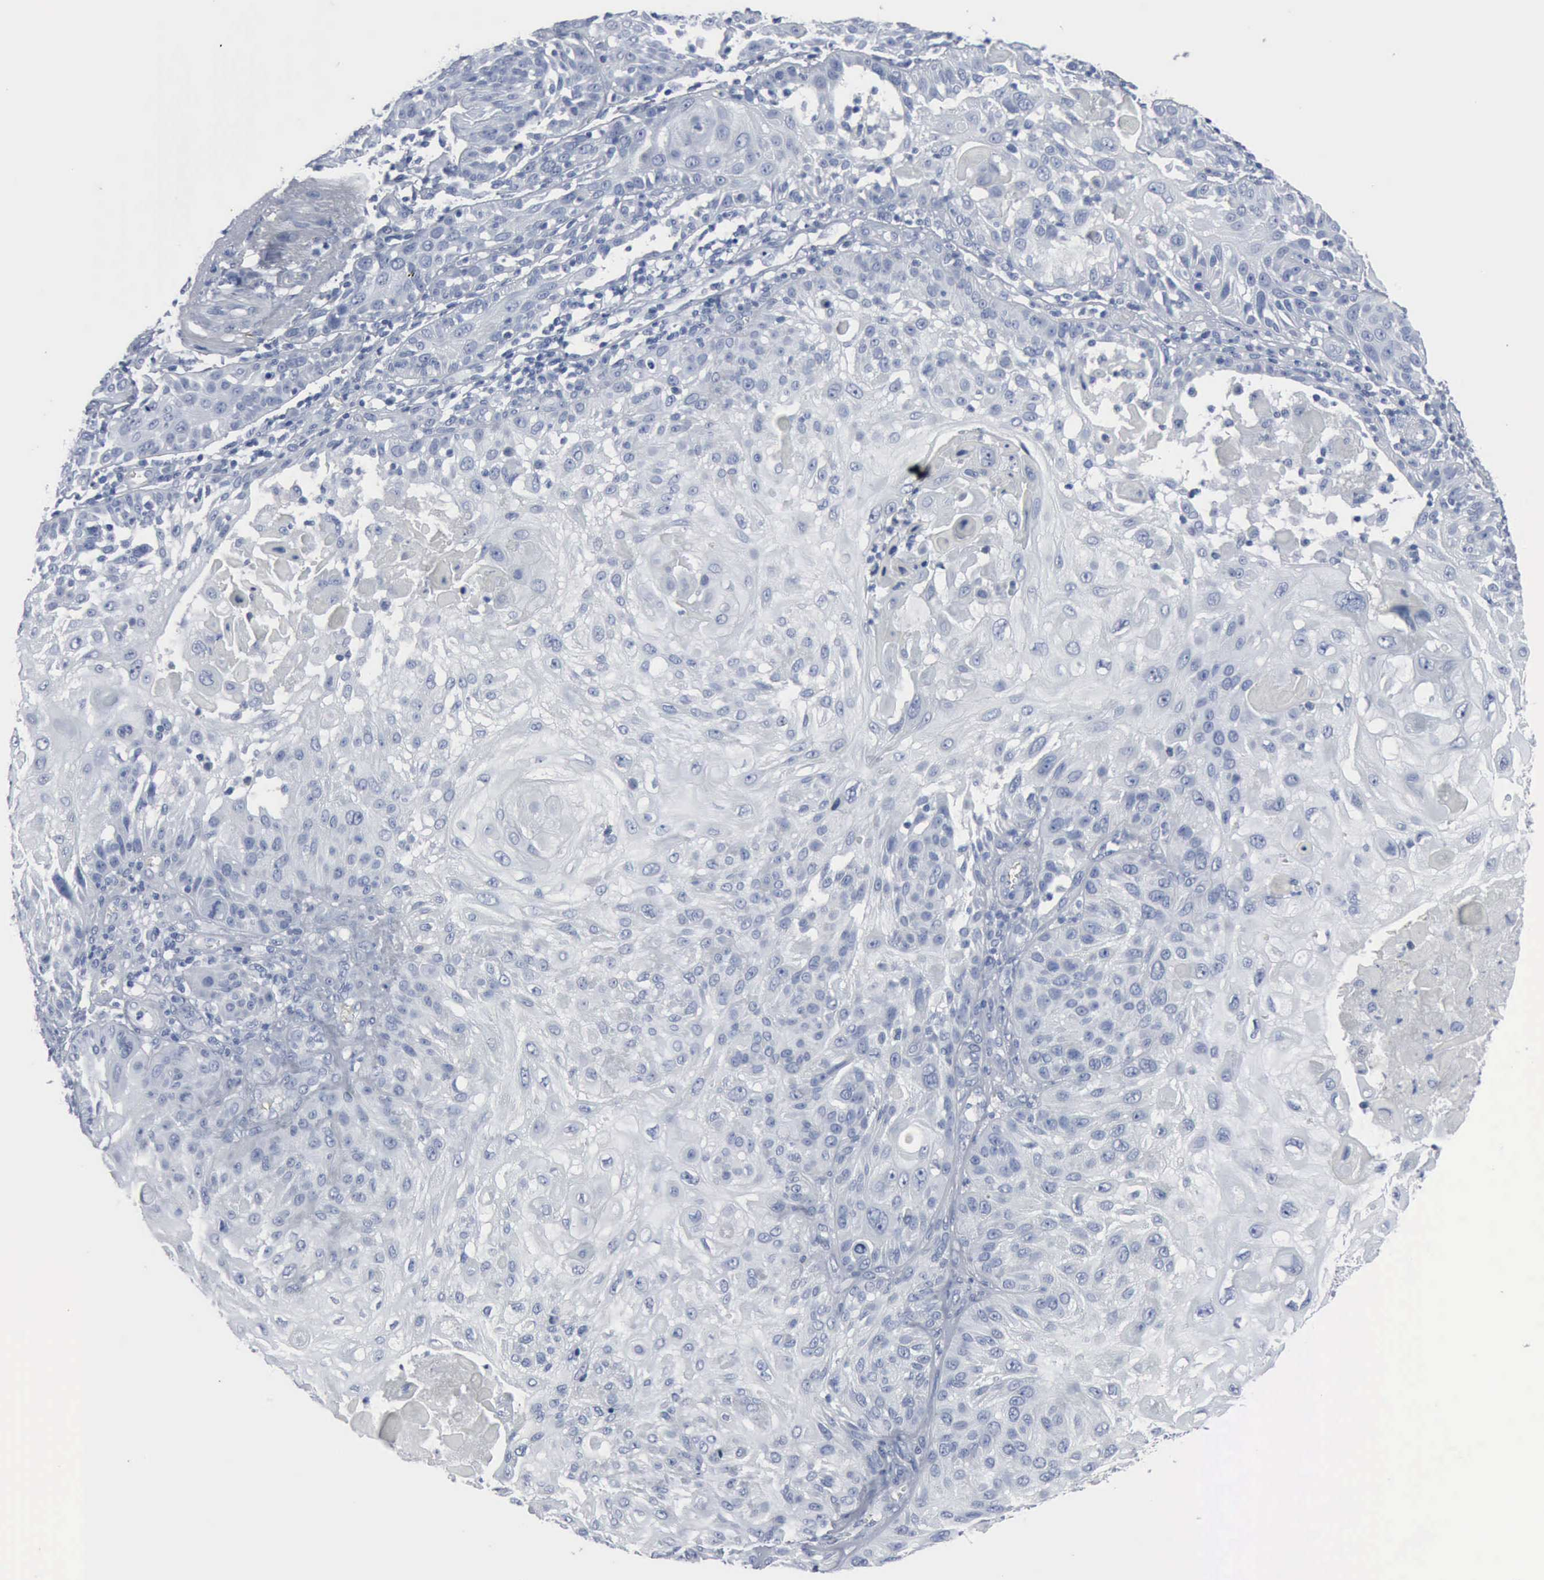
{"staining": {"intensity": "negative", "quantity": "none", "location": "none"}, "tissue": "skin cancer", "cell_type": "Tumor cells", "image_type": "cancer", "snomed": [{"axis": "morphology", "description": "Squamous cell carcinoma, NOS"}, {"axis": "topography", "description": "Skin"}], "caption": "Tumor cells show no significant expression in skin squamous cell carcinoma.", "gene": "DMD", "patient": {"sex": "female", "age": 89}}